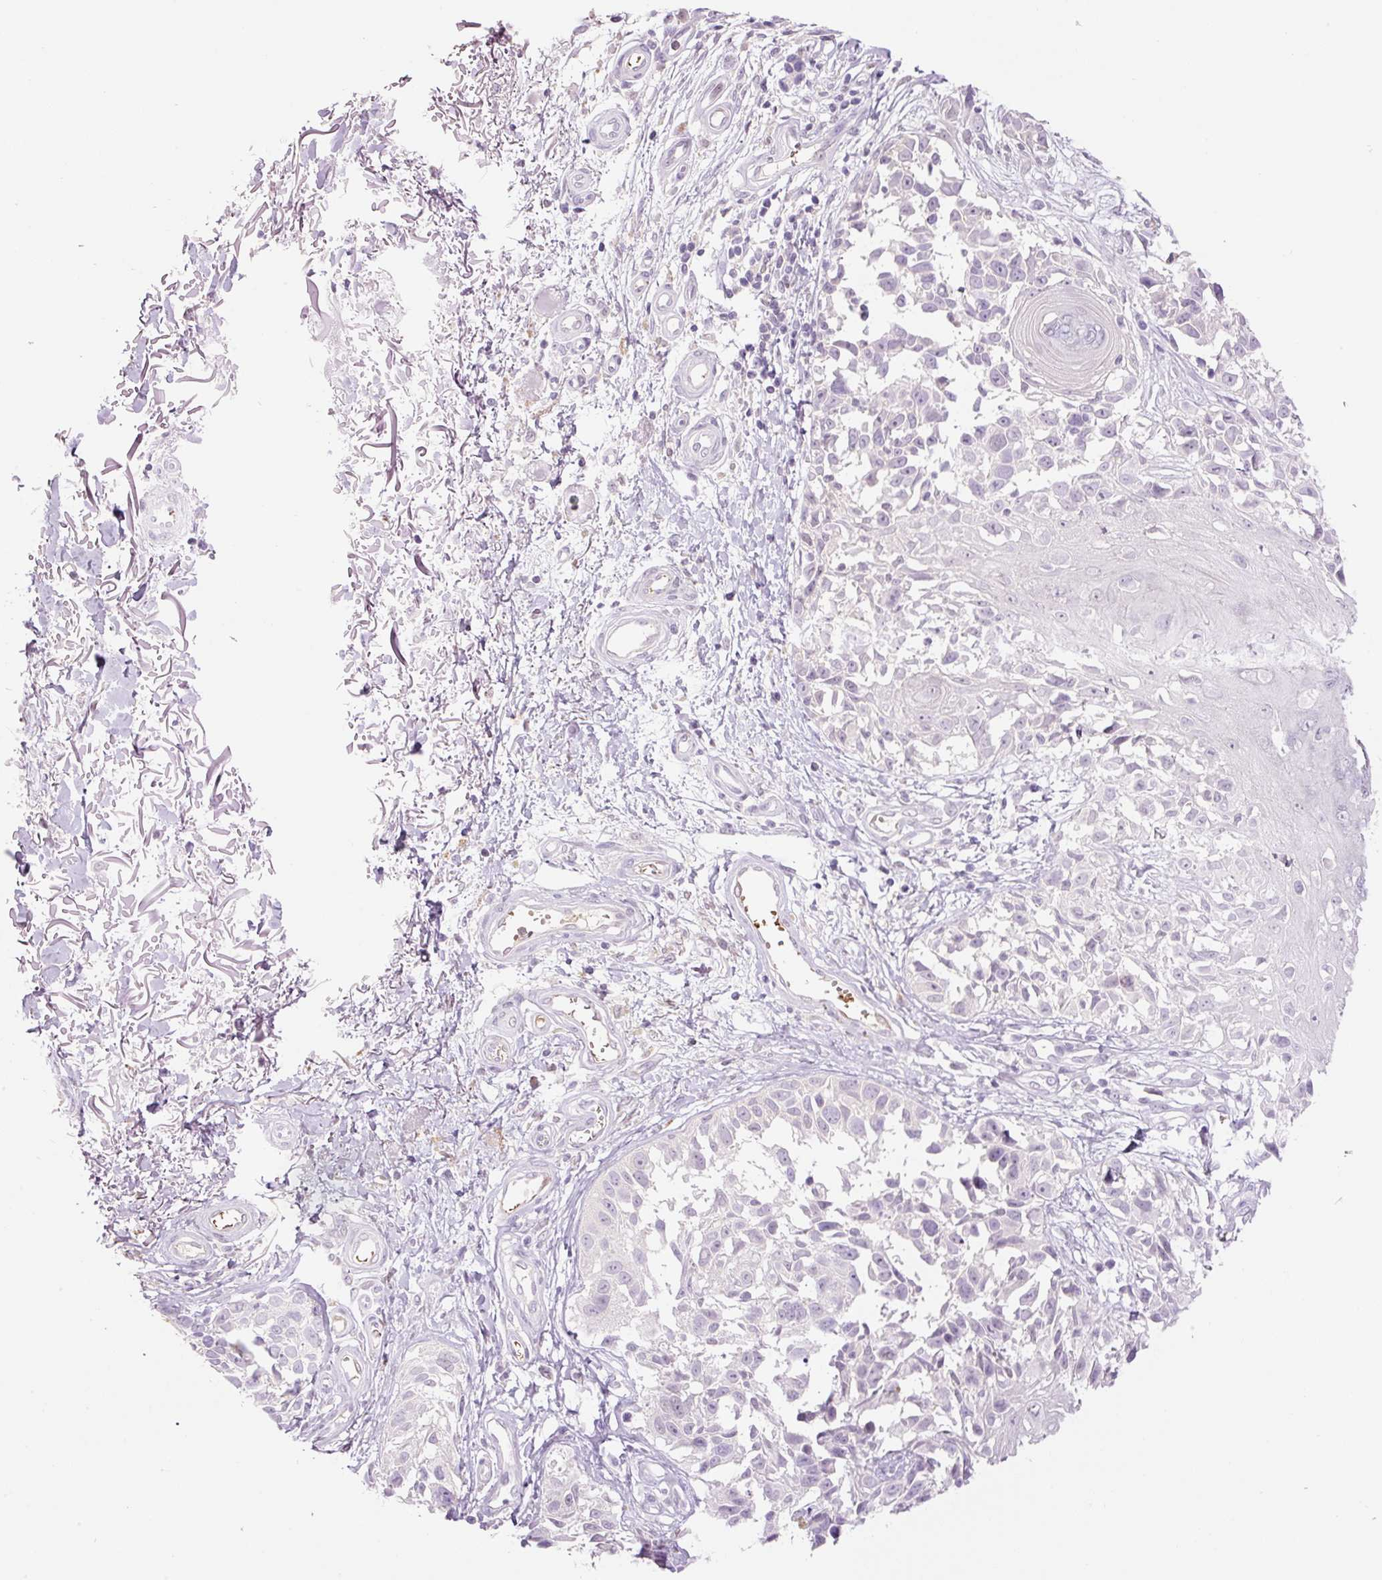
{"staining": {"intensity": "negative", "quantity": "none", "location": "none"}, "tissue": "melanoma", "cell_type": "Tumor cells", "image_type": "cancer", "snomed": [{"axis": "morphology", "description": "Malignant melanoma, NOS"}, {"axis": "topography", "description": "Skin"}], "caption": "The immunohistochemistry (IHC) image has no significant positivity in tumor cells of malignant melanoma tissue. The staining was performed using DAB to visualize the protein expression in brown, while the nuclei were stained in blue with hematoxylin (Magnification: 20x).", "gene": "LY6G6D", "patient": {"sex": "male", "age": 73}}